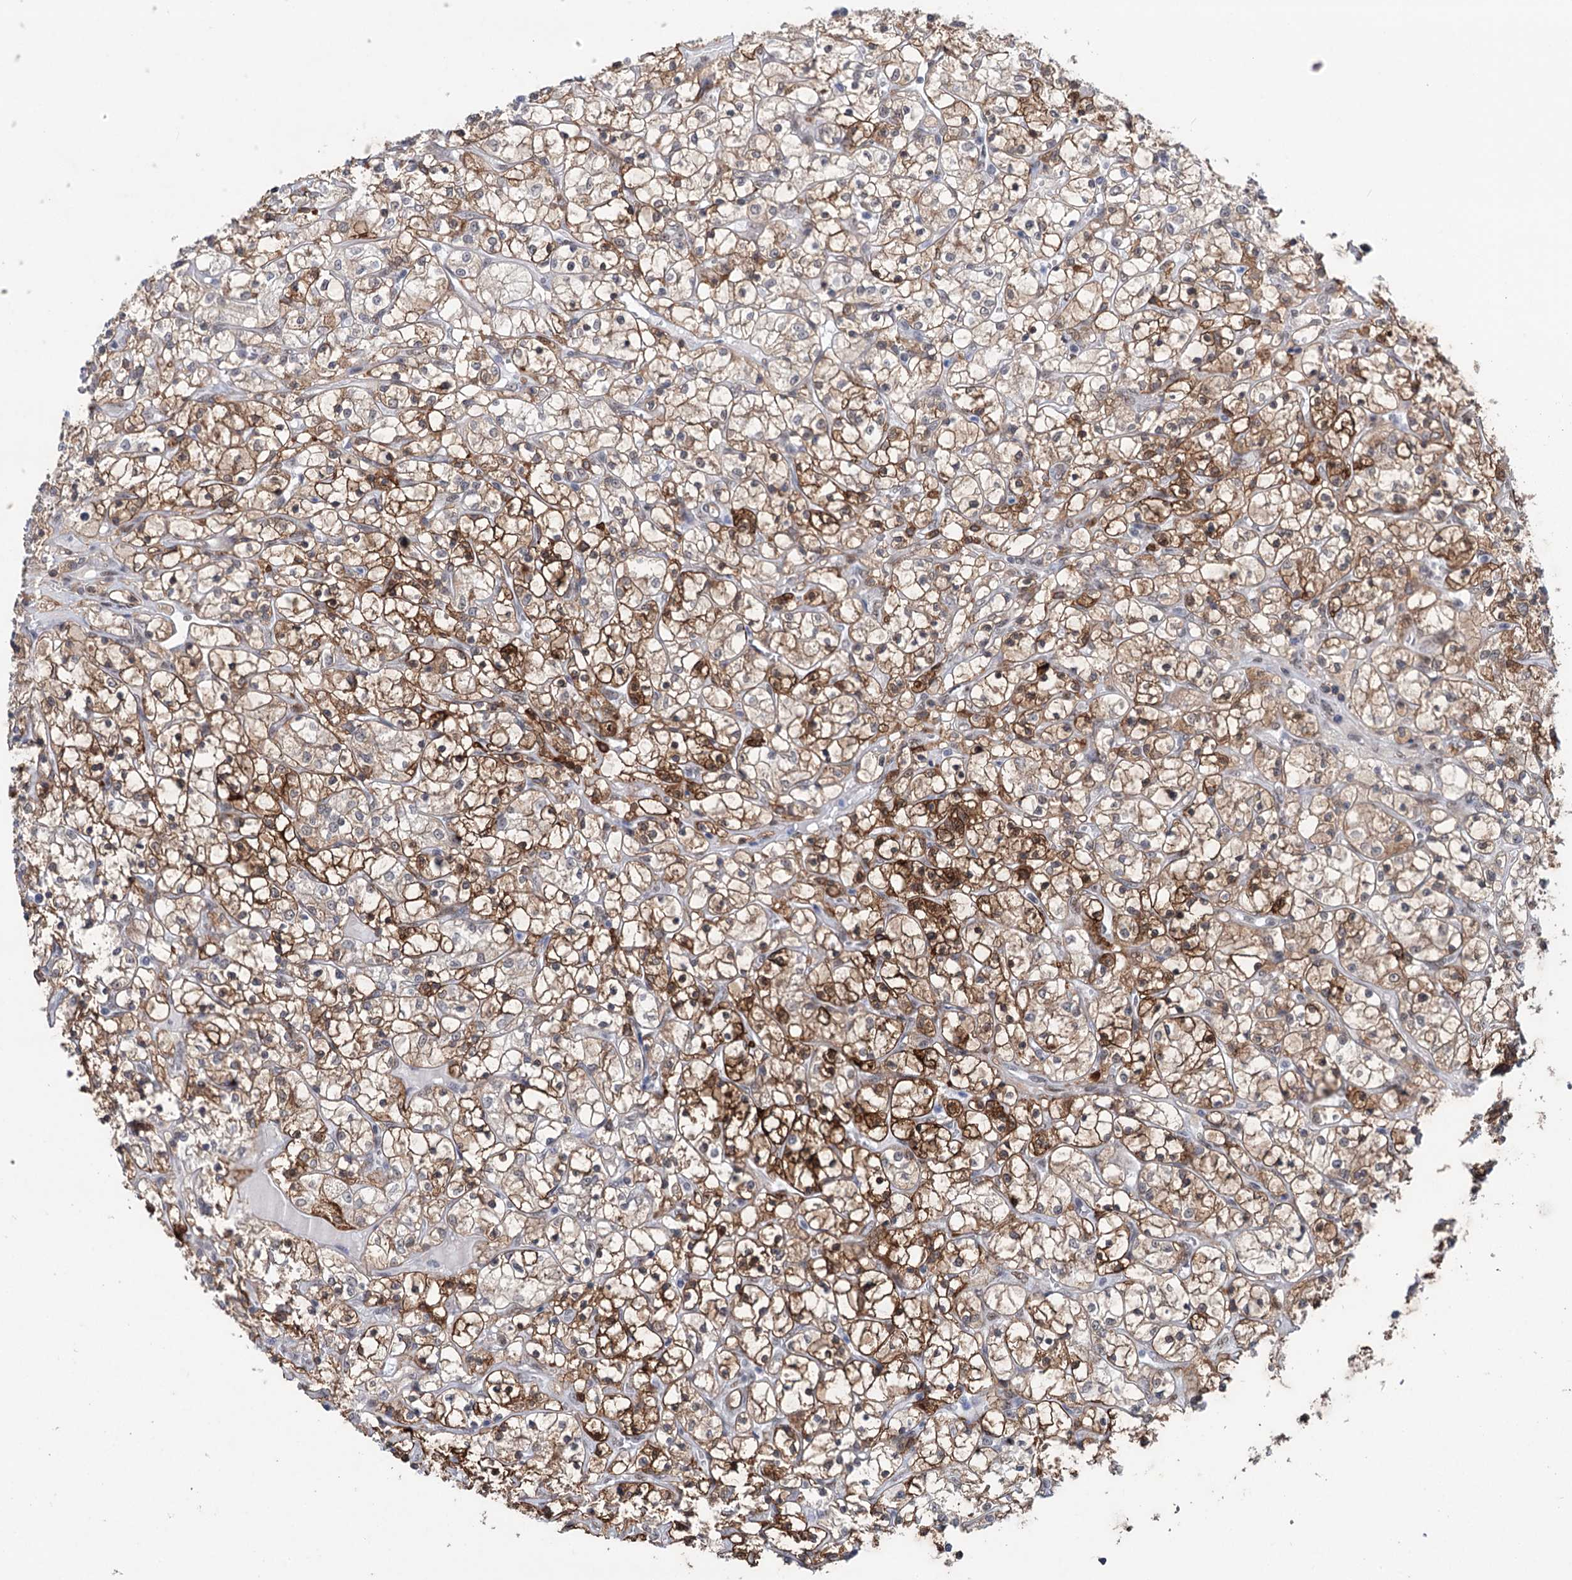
{"staining": {"intensity": "strong", "quantity": "25%-75%", "location": "cytoplasmic/membranous"}, "tissue": "renal cancer", "cell_type": "Tumor cells", "image_type": "cancer", "snomed": [{"axis": "morphology", "description": "Adenocarcinoma, NOS"}, {"axis": "topography", "description": "Kidney"}], "caption": "A photomicrograph of human renal cancer (adenocarcinoma) stained for a protein demonstrates strong cytoplasmic/membranous brown staining in tumor cells.", "gene": "FAM53A", "patient": {"sex": "female", "age": 69}}